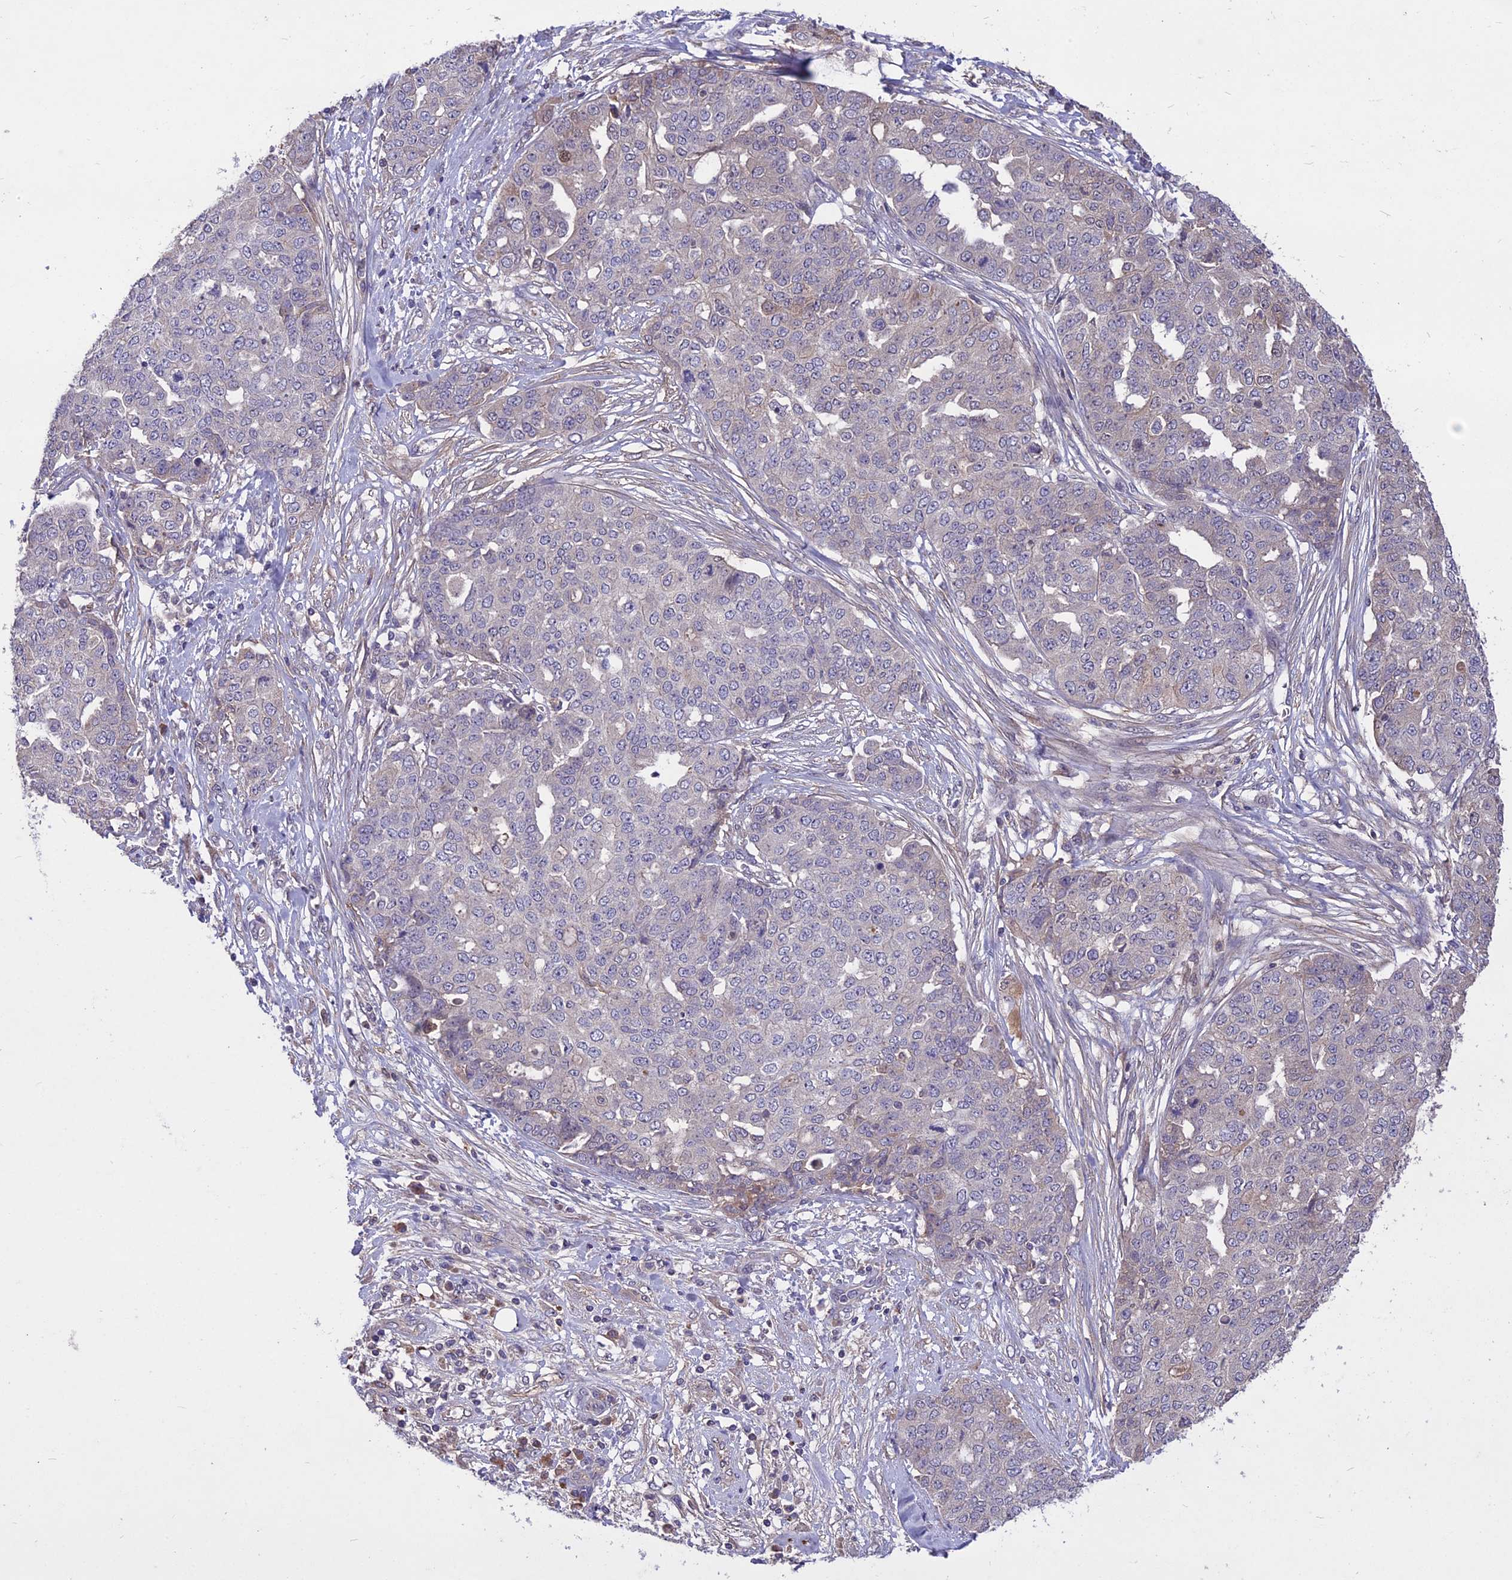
{"staining": {"intensity": "negative", "quantity": "none", "location": "none"}, "tissue": "ovarian cancer", "cell_type": "Tumor cells", "image_type": "cancer", "snomed": [{"axis": "morphology", "description": "Cystadenocarcinoma, serous, NOS"}, {"axis": "topography", "description": "Soft tissue"}, {"axis": "topography", "description": "Ovary"}], "caption": "Image shows no significant protein positivity in tumor cells of ovarian serous cystadenocarcinoma.", "gene": "ADO", "patient": {"sex": "female", "age": 57}}